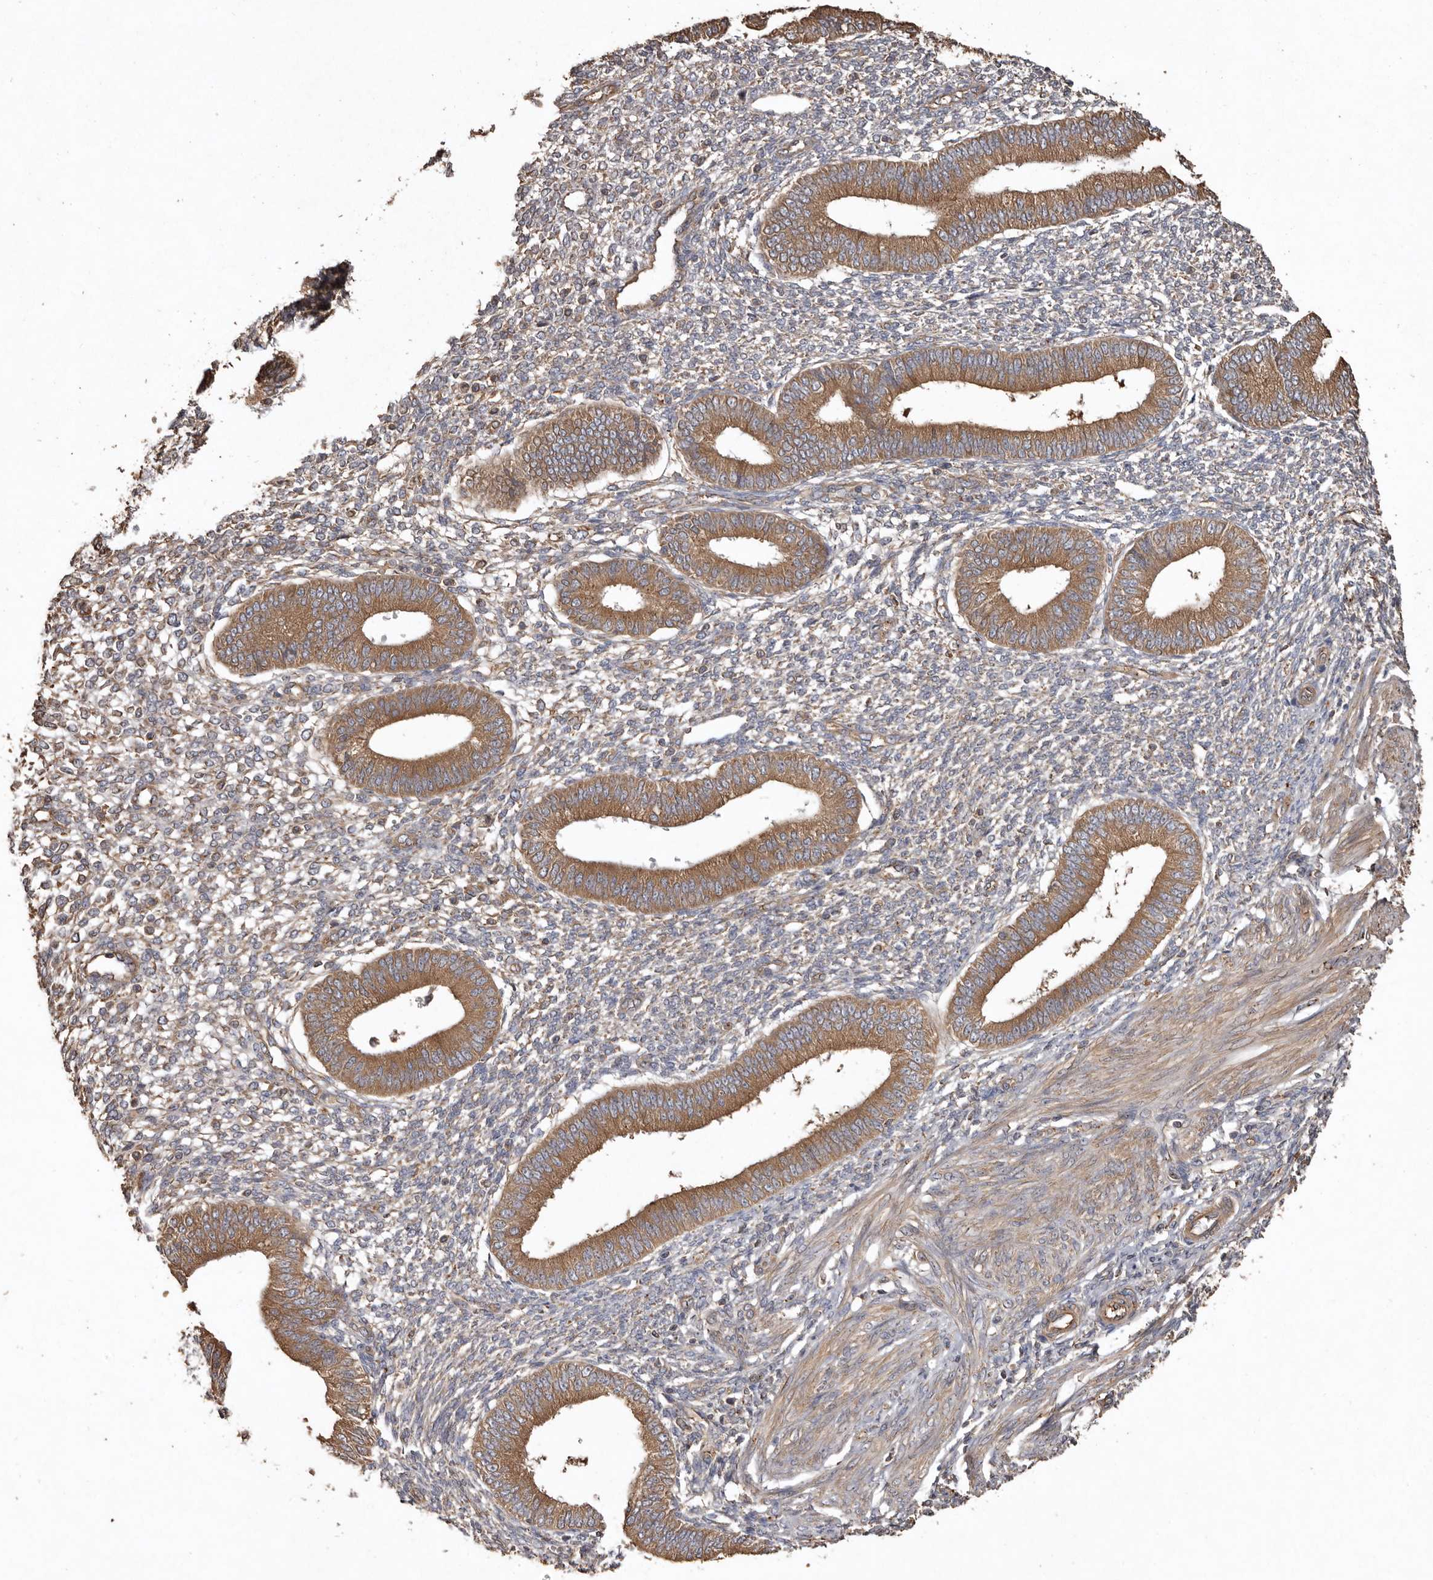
{"staining": {"intensity": "moderate", "quantity": "25%-75%", "location": "cytoplasmic/membranous"}, "tissue": "endometrium", "cell_type": "Cells in endometrial stroma", "image_type": "normal", "snomed": [{"axis": "morphology", "description": "Normal tissue, NOS"}, {"axis": "topography", "description": "Endometrium"}], "caption": "About 25%-75% of cells in endometrial stroma in normal human endometrium show moderate cytoplasmic/membranous protein staining as visualized by brown immunohistochemical staining.", "gene": "FLCN", "patient": {"sex": "female", "age": 46}}